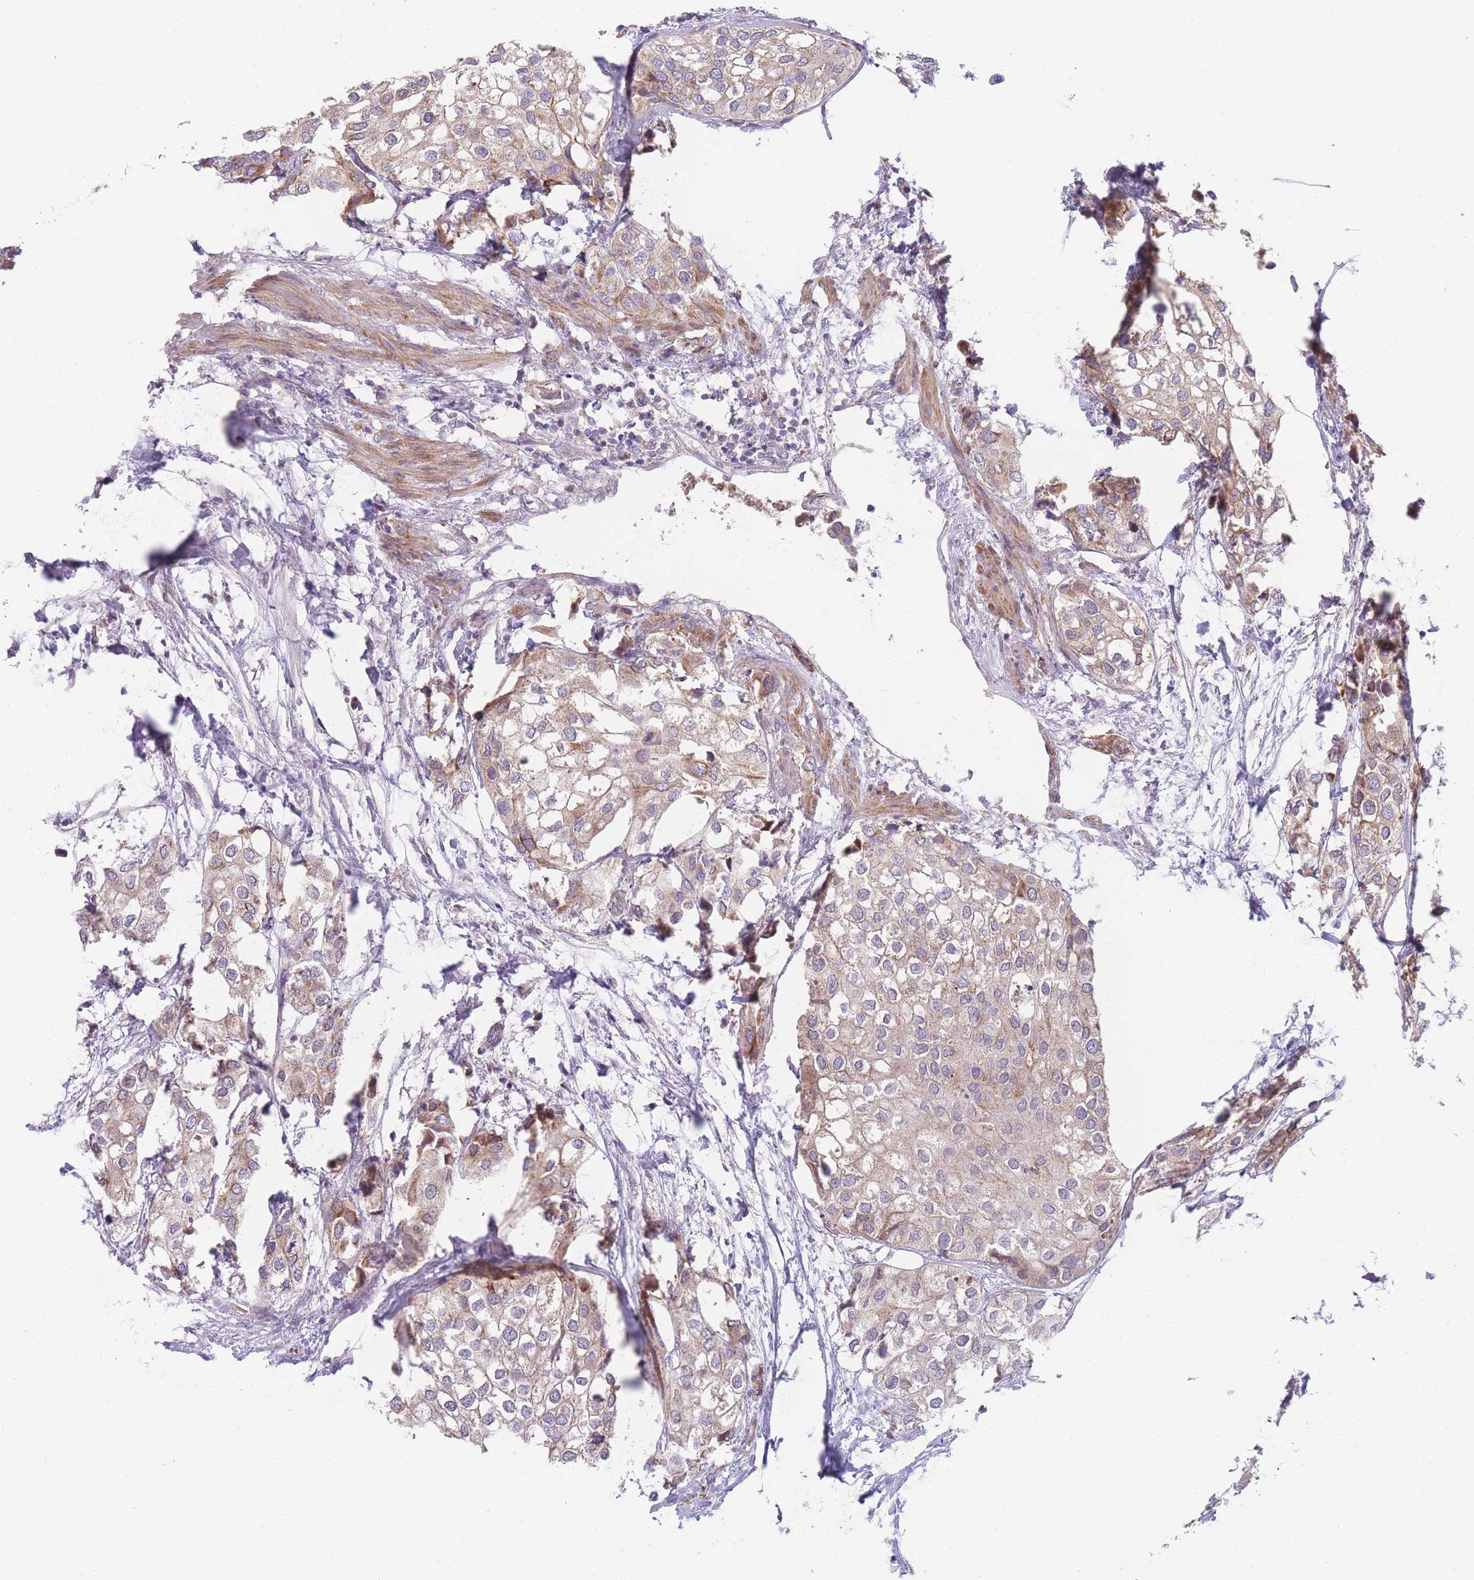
{"staining": {"intensity": "weak", "quantity": ">75%", "location": "cytoplasmic/membranous"}, "tissue": "urothelial cancer", "cell_type": "Tumor cells", "image_type": "cancer", "snomed": [{"axis": "morphology", "description": "Urothelial carcinoma, High grade"}, {"axis": "topography", "description": "Urinary bladder"}], "caption": "Human urothelial cancer stained with a brown dye demonstrates weak cytoplasmic/membranous positive expression in about >75% of tumor cells.", "gene": "SMPD4", "patient": {"sex": "male", "age": 64}}